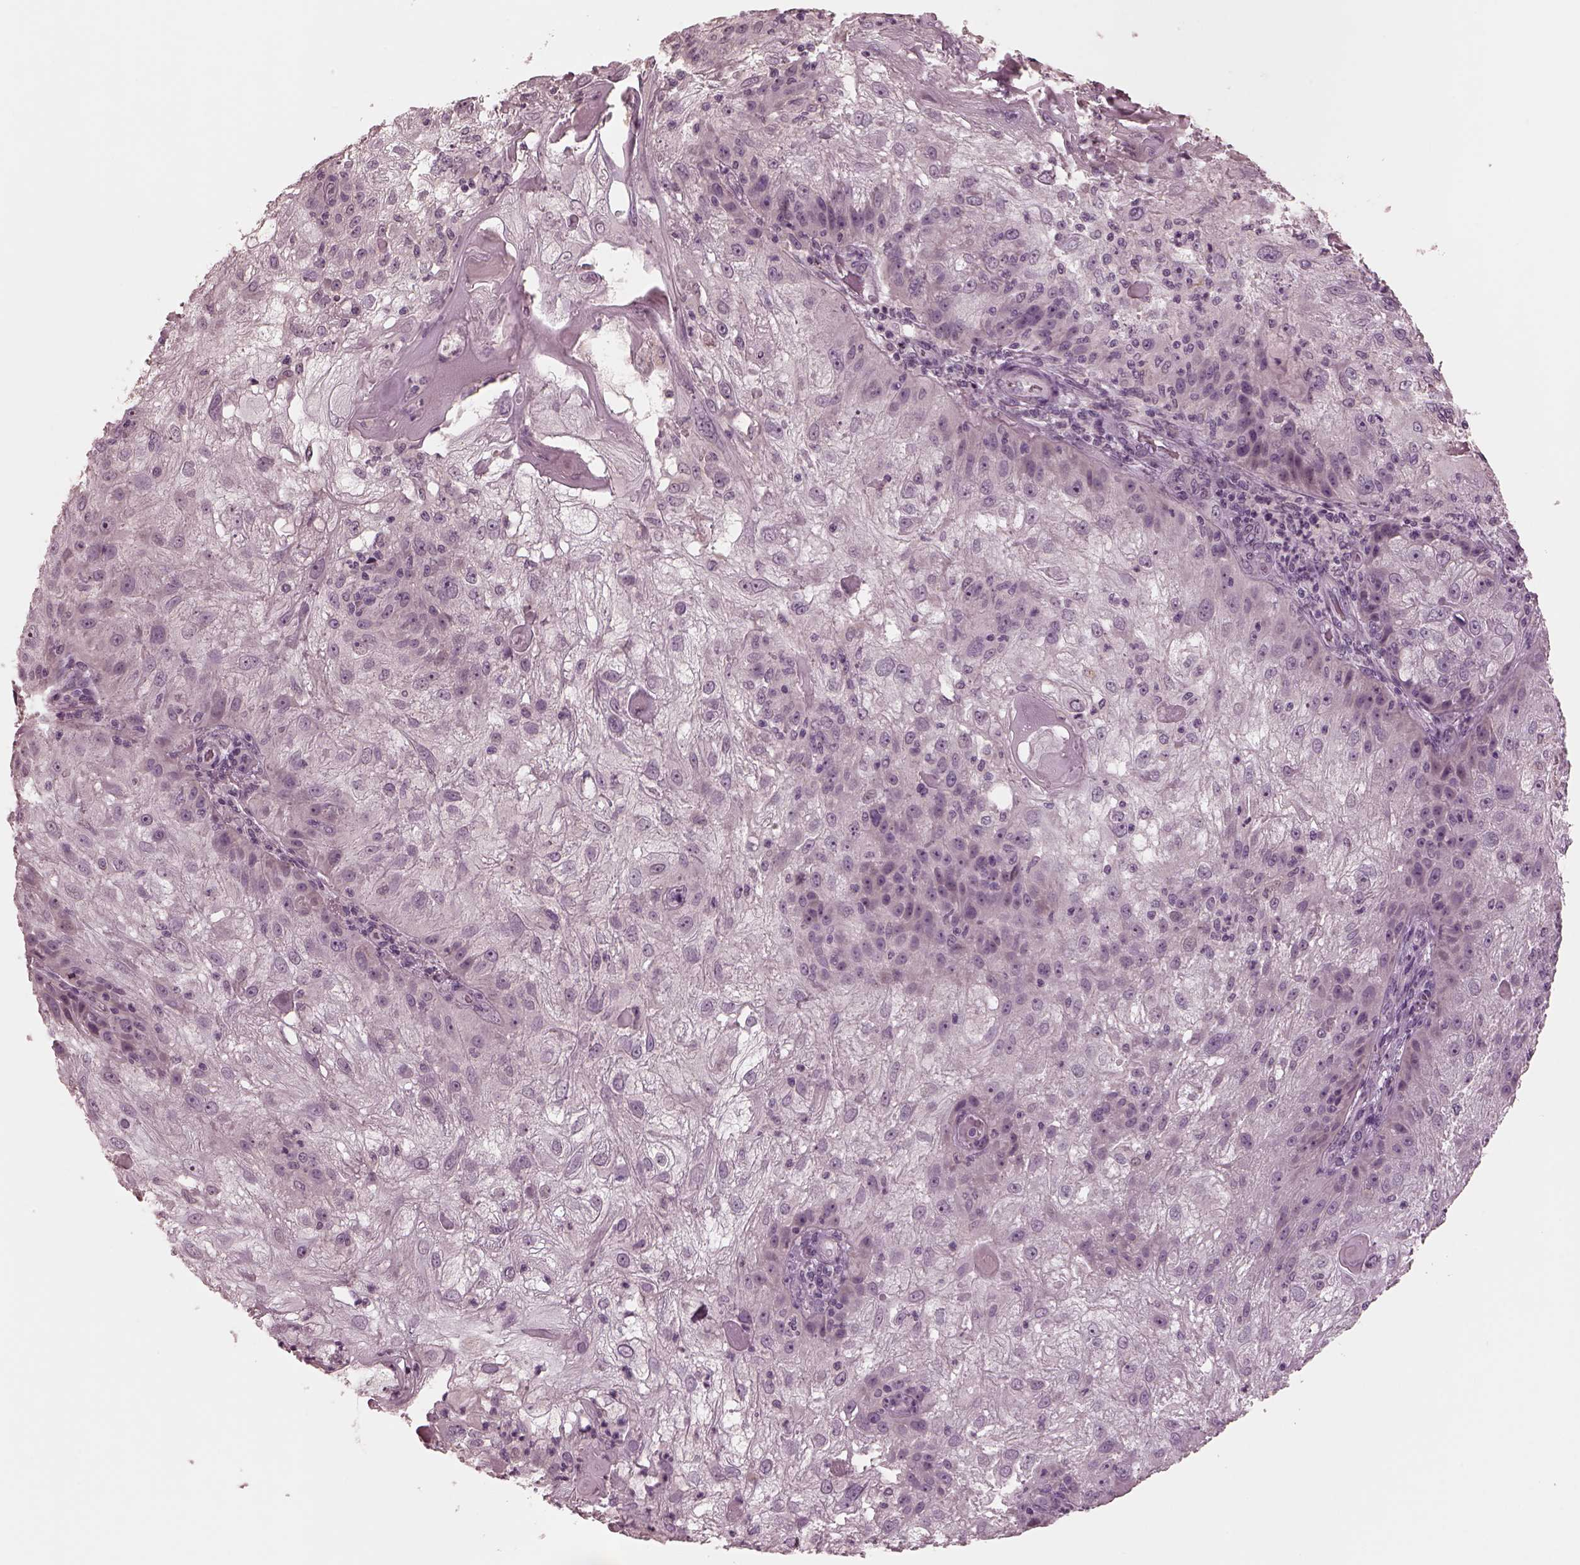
{"staining": {"intensity": "negative", "quantity": "none", "location": "none"}, "tissue": "skin cancer", "cell_type": "Tumor cells", "image_type": "cancer", "snomed": [{"axis": "morphology", "description": "Normal tissue, NOS"}, {"axis": "morphology", "description": "Squamous cell carcinoma, NOS"}, {"axis": "topography", "description": "Skin"}], "caption": "Skin cancer stained for a protein using immunohistochemistry reveals no staining tumor cells.", "gene": "RCVRN", "patient": {"sex": "female", "age": 83}}